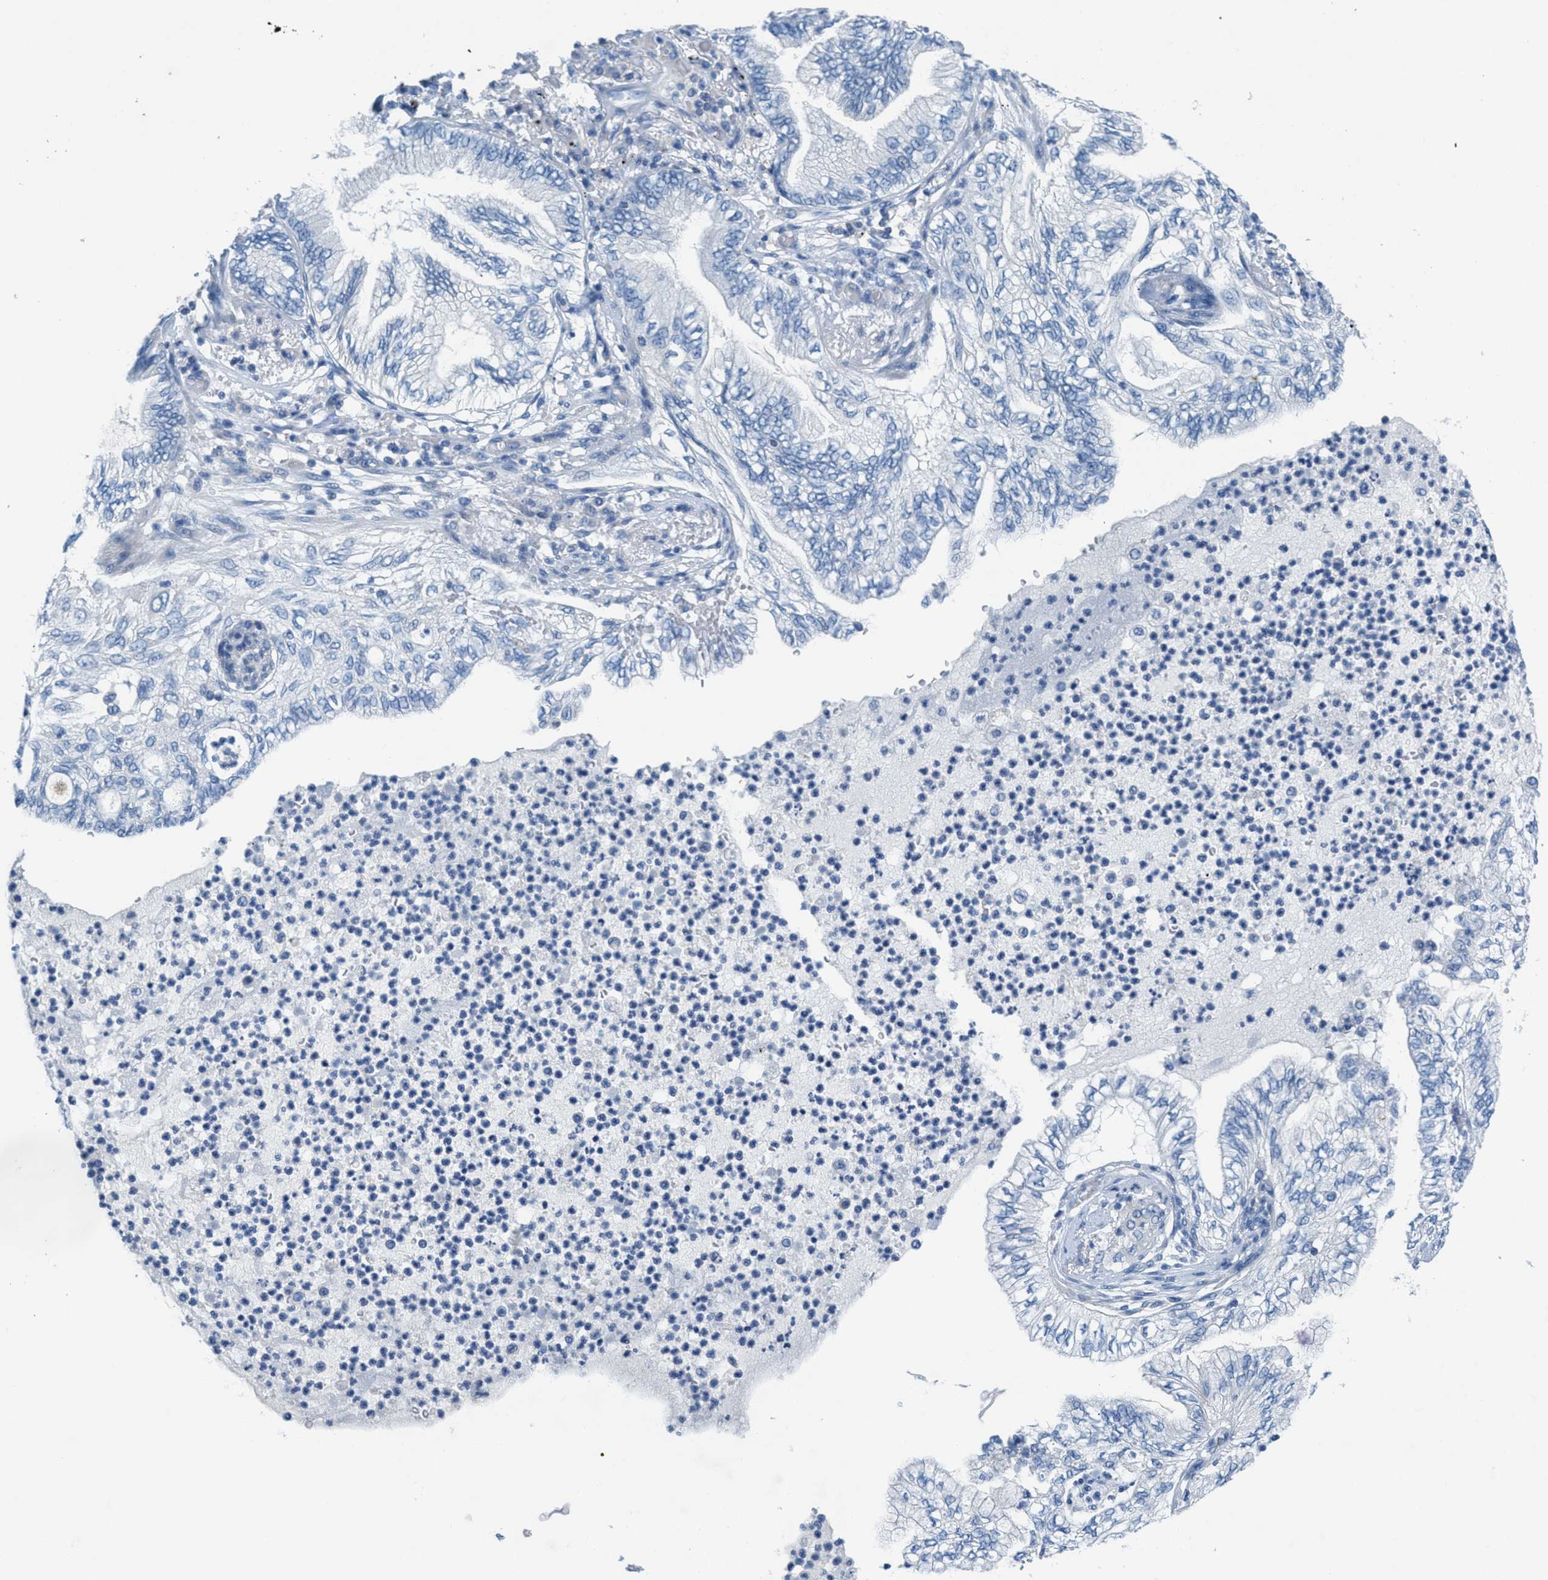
{"staining": {"intensity": "negative", "quantity": "none", "location": "none"}, "tissue": "lung cancer", "cell_type": "Tumor cells", "image_type": "cancer", "snomed": [{"axis": "morphology", "description": "Normal tissue, NOS"}, {"axis": "morphology", "description": "Adenocarcinoma, NOS"}, {"axis": "topography", "description": "Bronchus"}, {"axis": "topography", "description": "Lung"}], "caption": "Immunohistochemical staining of human lung cancer (adenocarcinoma) demonstrates no significant expression in tumor cells.", "gene": "GALNT17", "patient": {"sex": "female", "age": 70}}